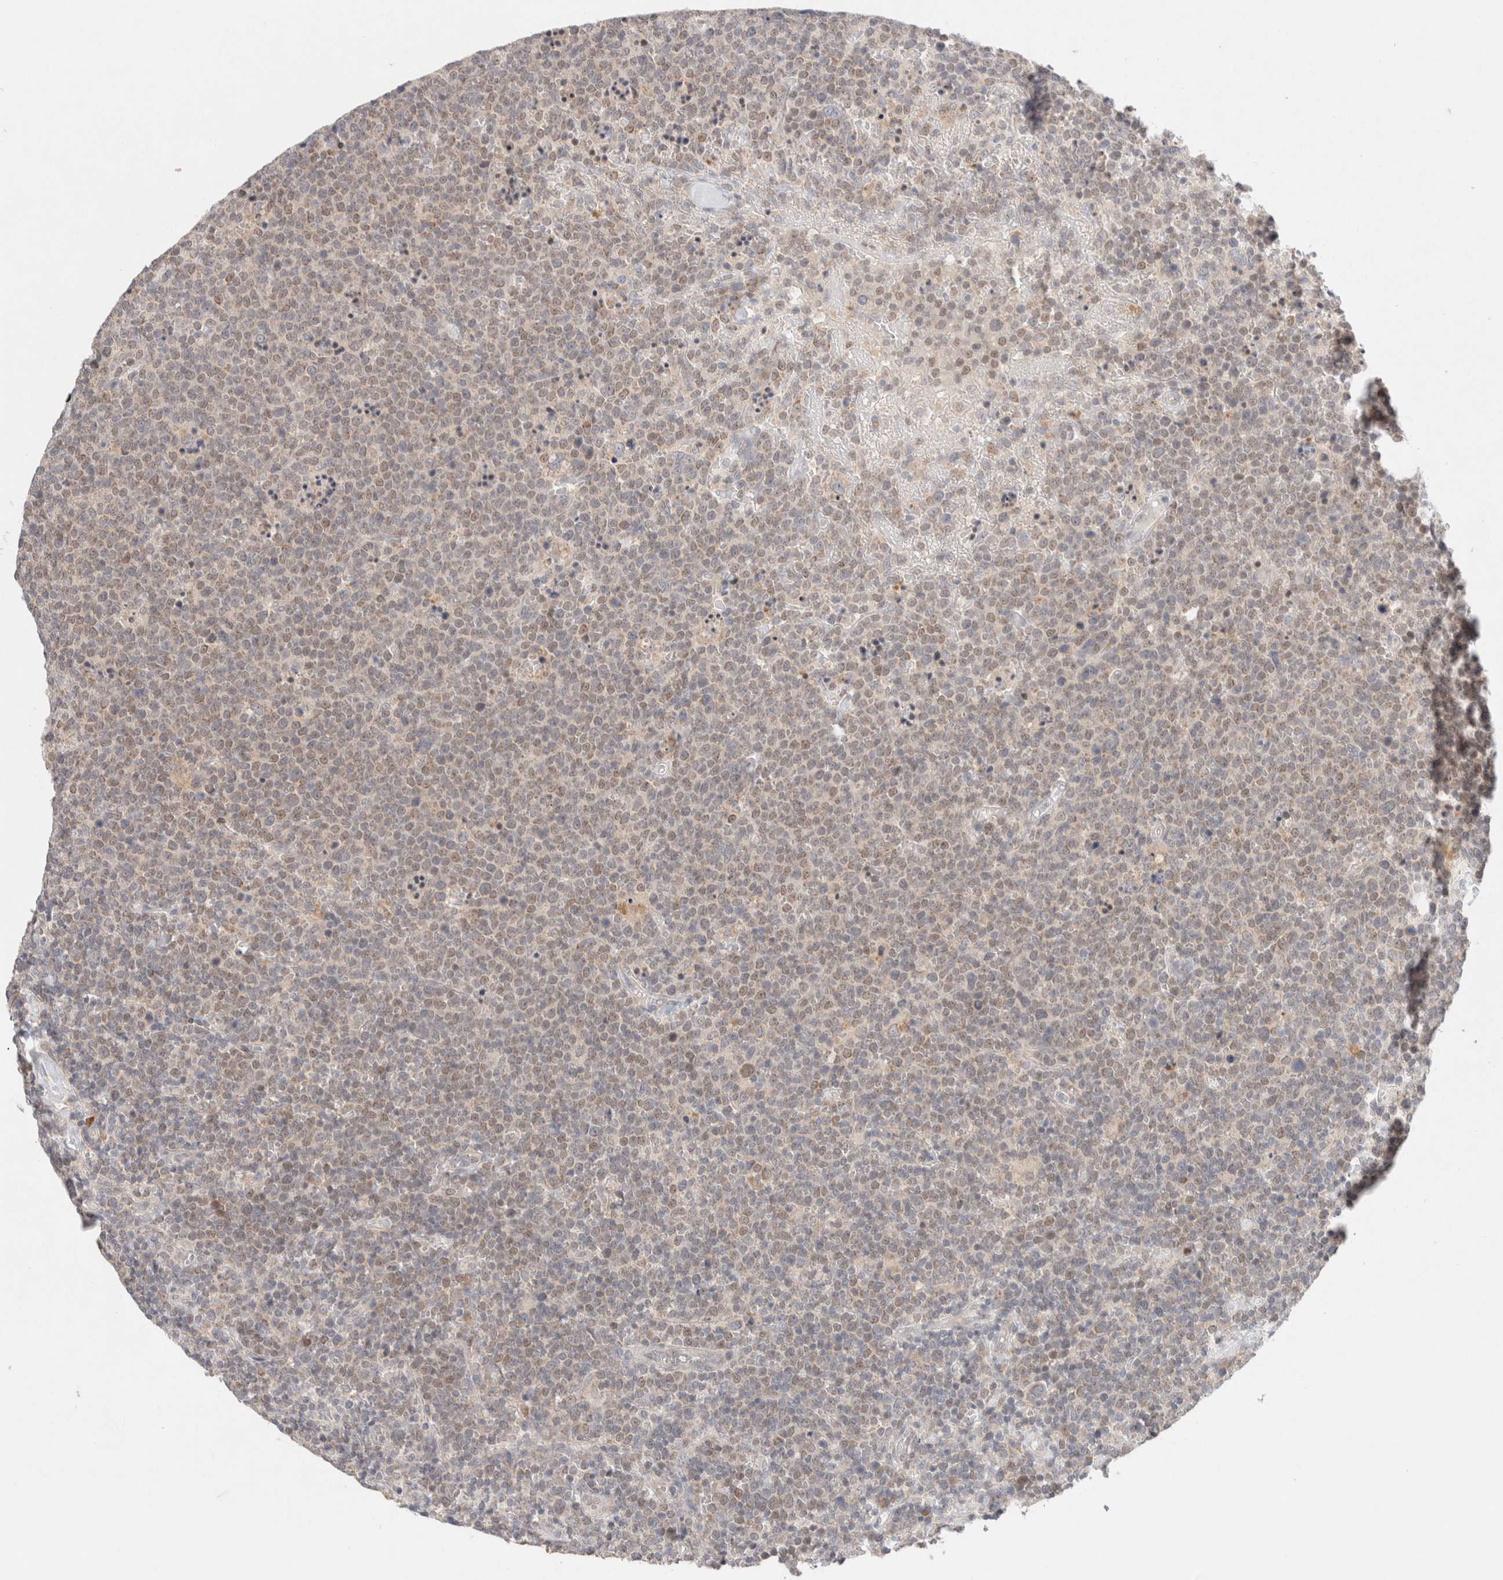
{"staining": {"intensity": "weak", "quantity": "<25%", "location": "cytoplasmic/membranous"}, "tissue": "lymphoma", "cell_type": "Tumor cells", "image_type": "cancer", "snomed": [{"axis": "morphology", "description": "Malignant lymphoma, non-Hodgkin's type, High grade"}, {"axis": "topography", "description": "Lymph node"}], "caption": "Tumor cells show no significant positivity in high-grade malignant lymphoma, non-Hodgkin's type.", "gene": "ERI3", "patient": {"sex": "male", "age": 61}}